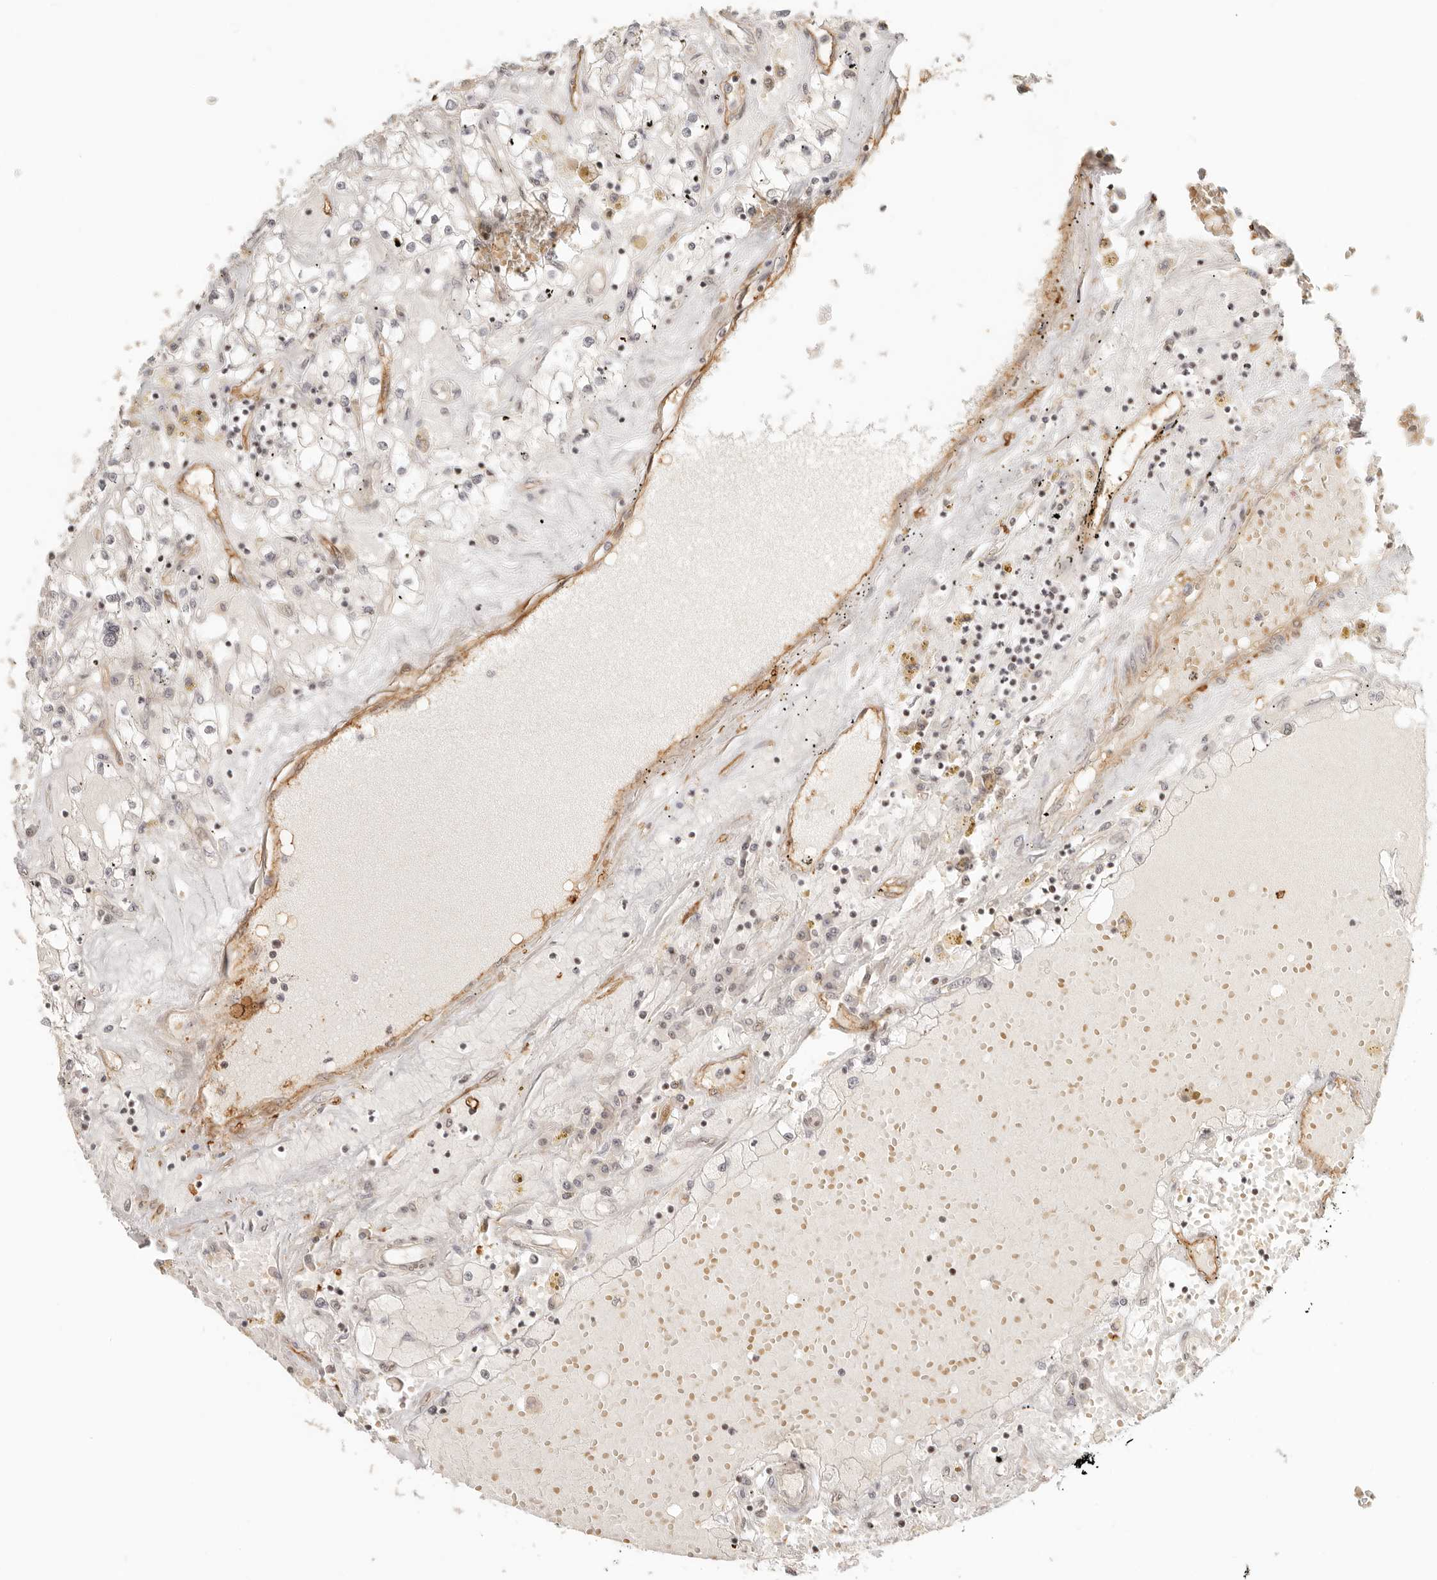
{"staining": {"intensity": "negative", "quantity": "none", "location": "none"}, "tissue": "renal cancer", "cell_type": "Tumor cells", "image_type": "cancer", "snomed": [{"axis": "morphology", "description": "Adenocarcinoma, NOS"}, {"axis": "topography", "description": "Kidney"}], "caption": "Image shows no protein positivity in tumor cells of renal cancer tissue. The staining is performed using DAB brown chromogen with nuclei counter-stained in using hematoxylin.", "gene": "GABPA", "patient": {"sex": "male", "age": 56}}